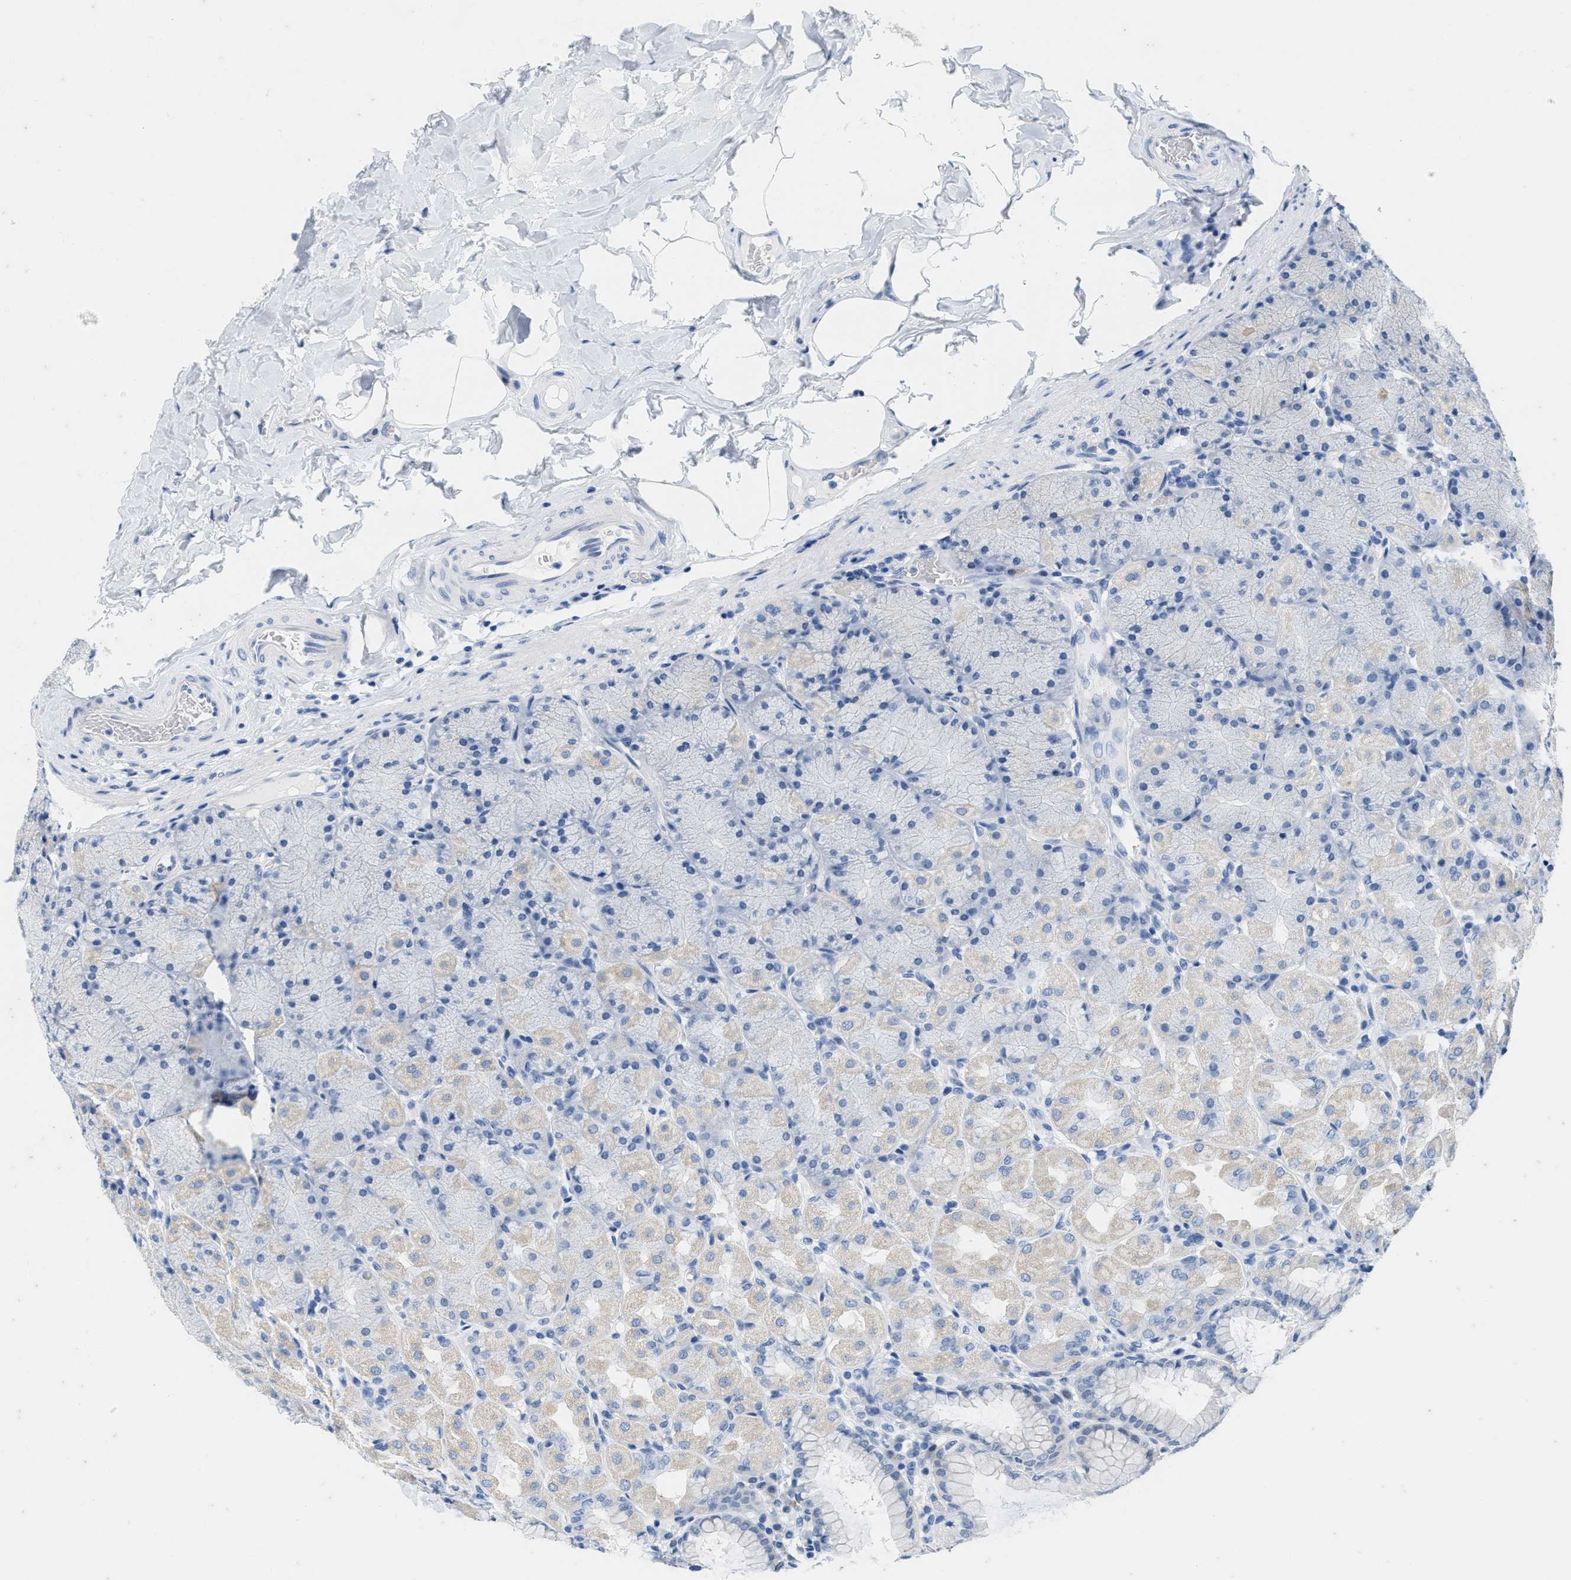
{"staining": {"intensity": "weak", "quantity": "<25%", "location": "cytoplasmic/membranous"}, "tissue": "stomach", "cell_type": "Glandular cells", "image_type": "normal", "snomed": [{"axis": "morphology", "description": "Normal tissue, NOS"}, {"axis": "topography", "description": "Stomach, upper"}], "caption": "DAB immunohistochemical staining of benign stomach reveals no significant expression in glandular cells. The staining is performed using DAB (3,3'-diaminobenzidine) brown chromogen with nuclei counter-stained in using hematoxylin.", "gene": "ABCB11", "patient": {"sex": "female", "age": 56}}